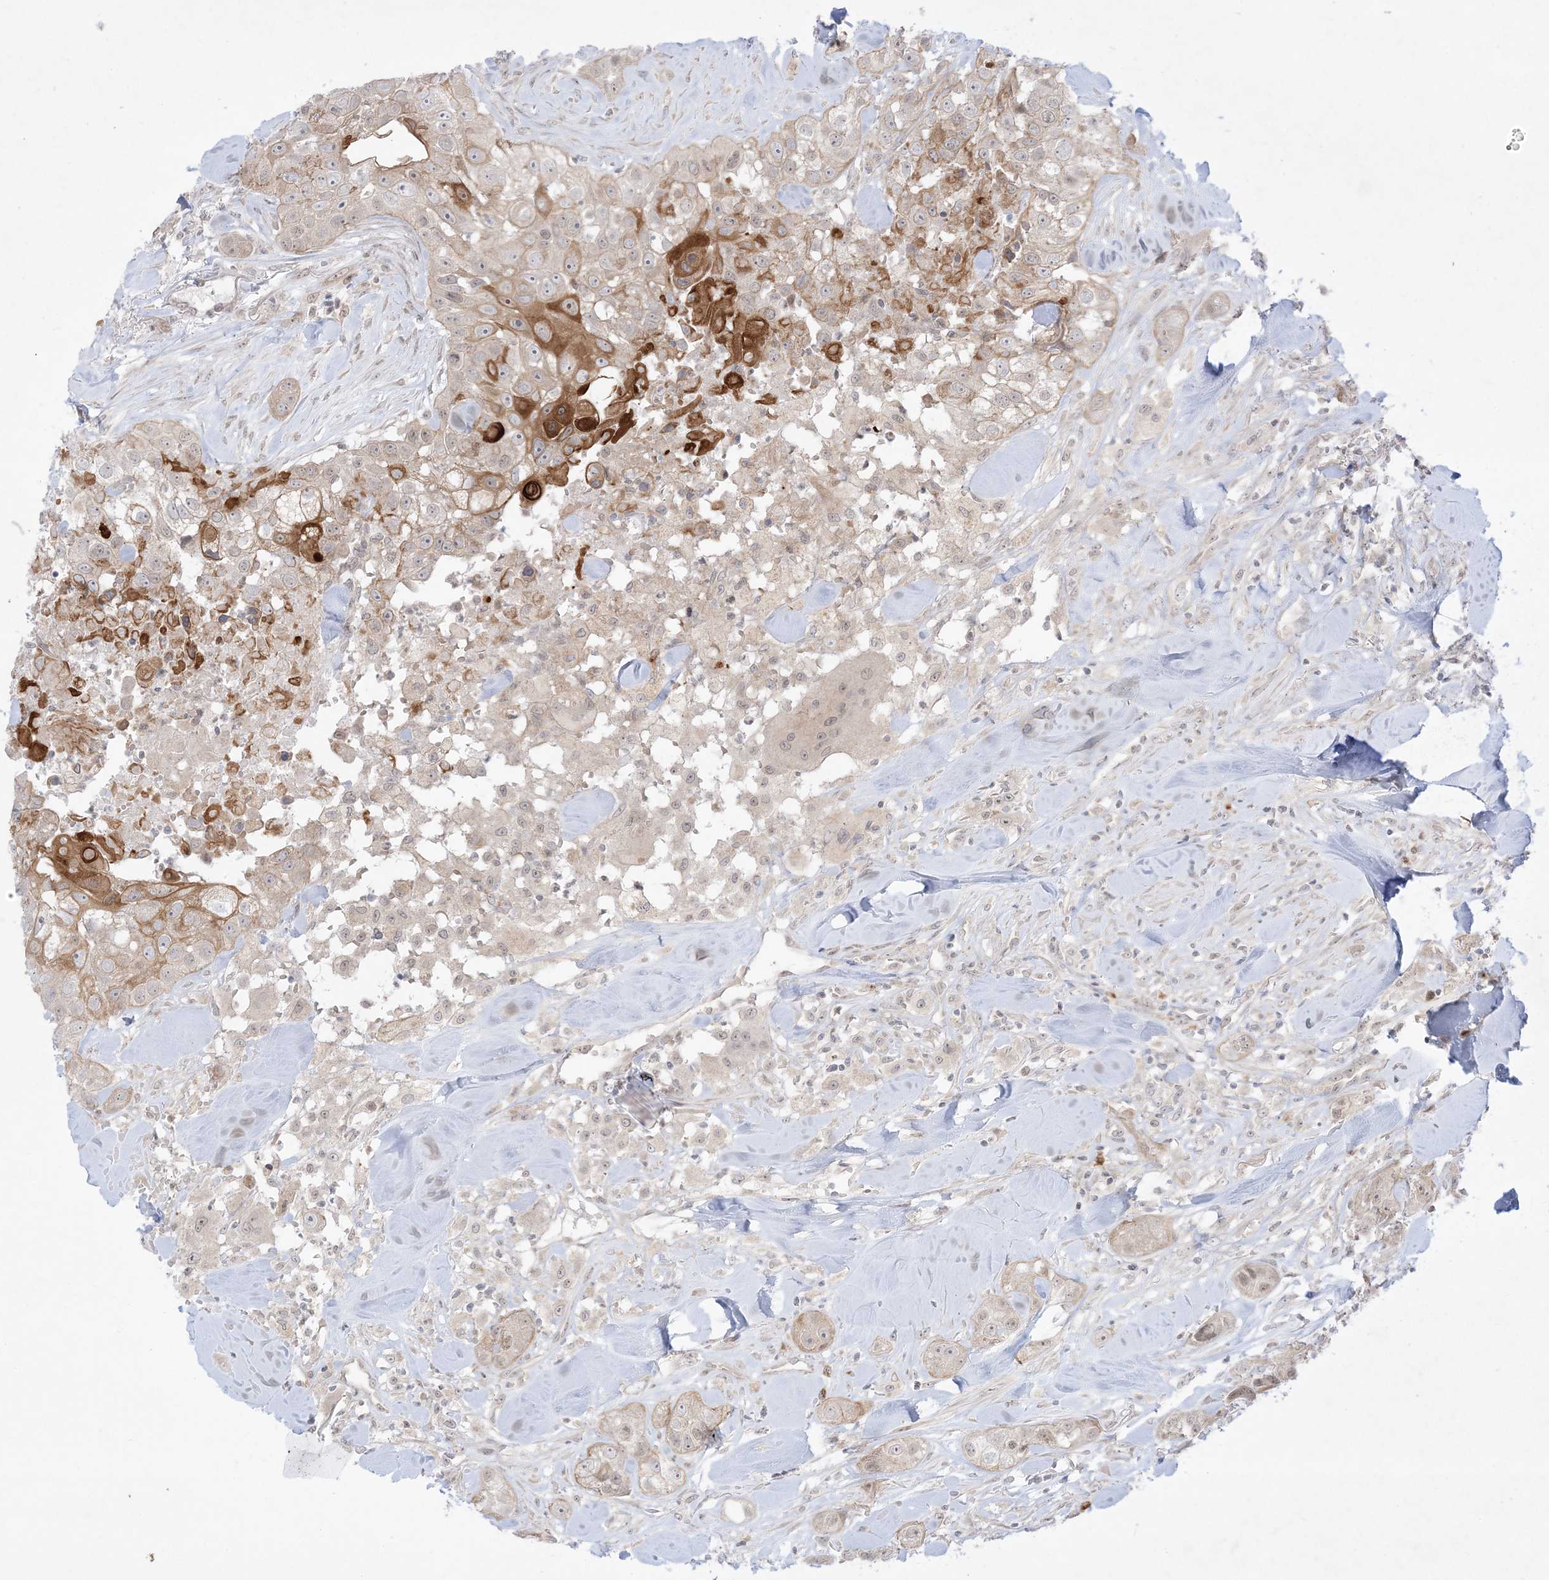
{"staining": {"intensity": "moderate", "quantity": "<25%", "location": "cytoplasmic/membranous,nuclear"}, "tissue": "head and neck cancer", "cell_type": "Tumor cells", "image_type": "cancer", "snomed": [{"axis": "morphology", "description": "Normal tissue, NOS"}, {"axis": "morphology", "description": "Squamous cell carcinoma, NOS"}, {"axis": "topography", "description": "Skeletal muscle"}, {"axis": "topography", "description": "Head-Neck"}], "caption": "Tumor cells demonstrate low levels of moderate cytoplasmic/membranous and nuclear positivity in about <25% of cells in human head and neck cancer.", "gene": "PTK6", "patient": {"sex": "male", "age": 51}}